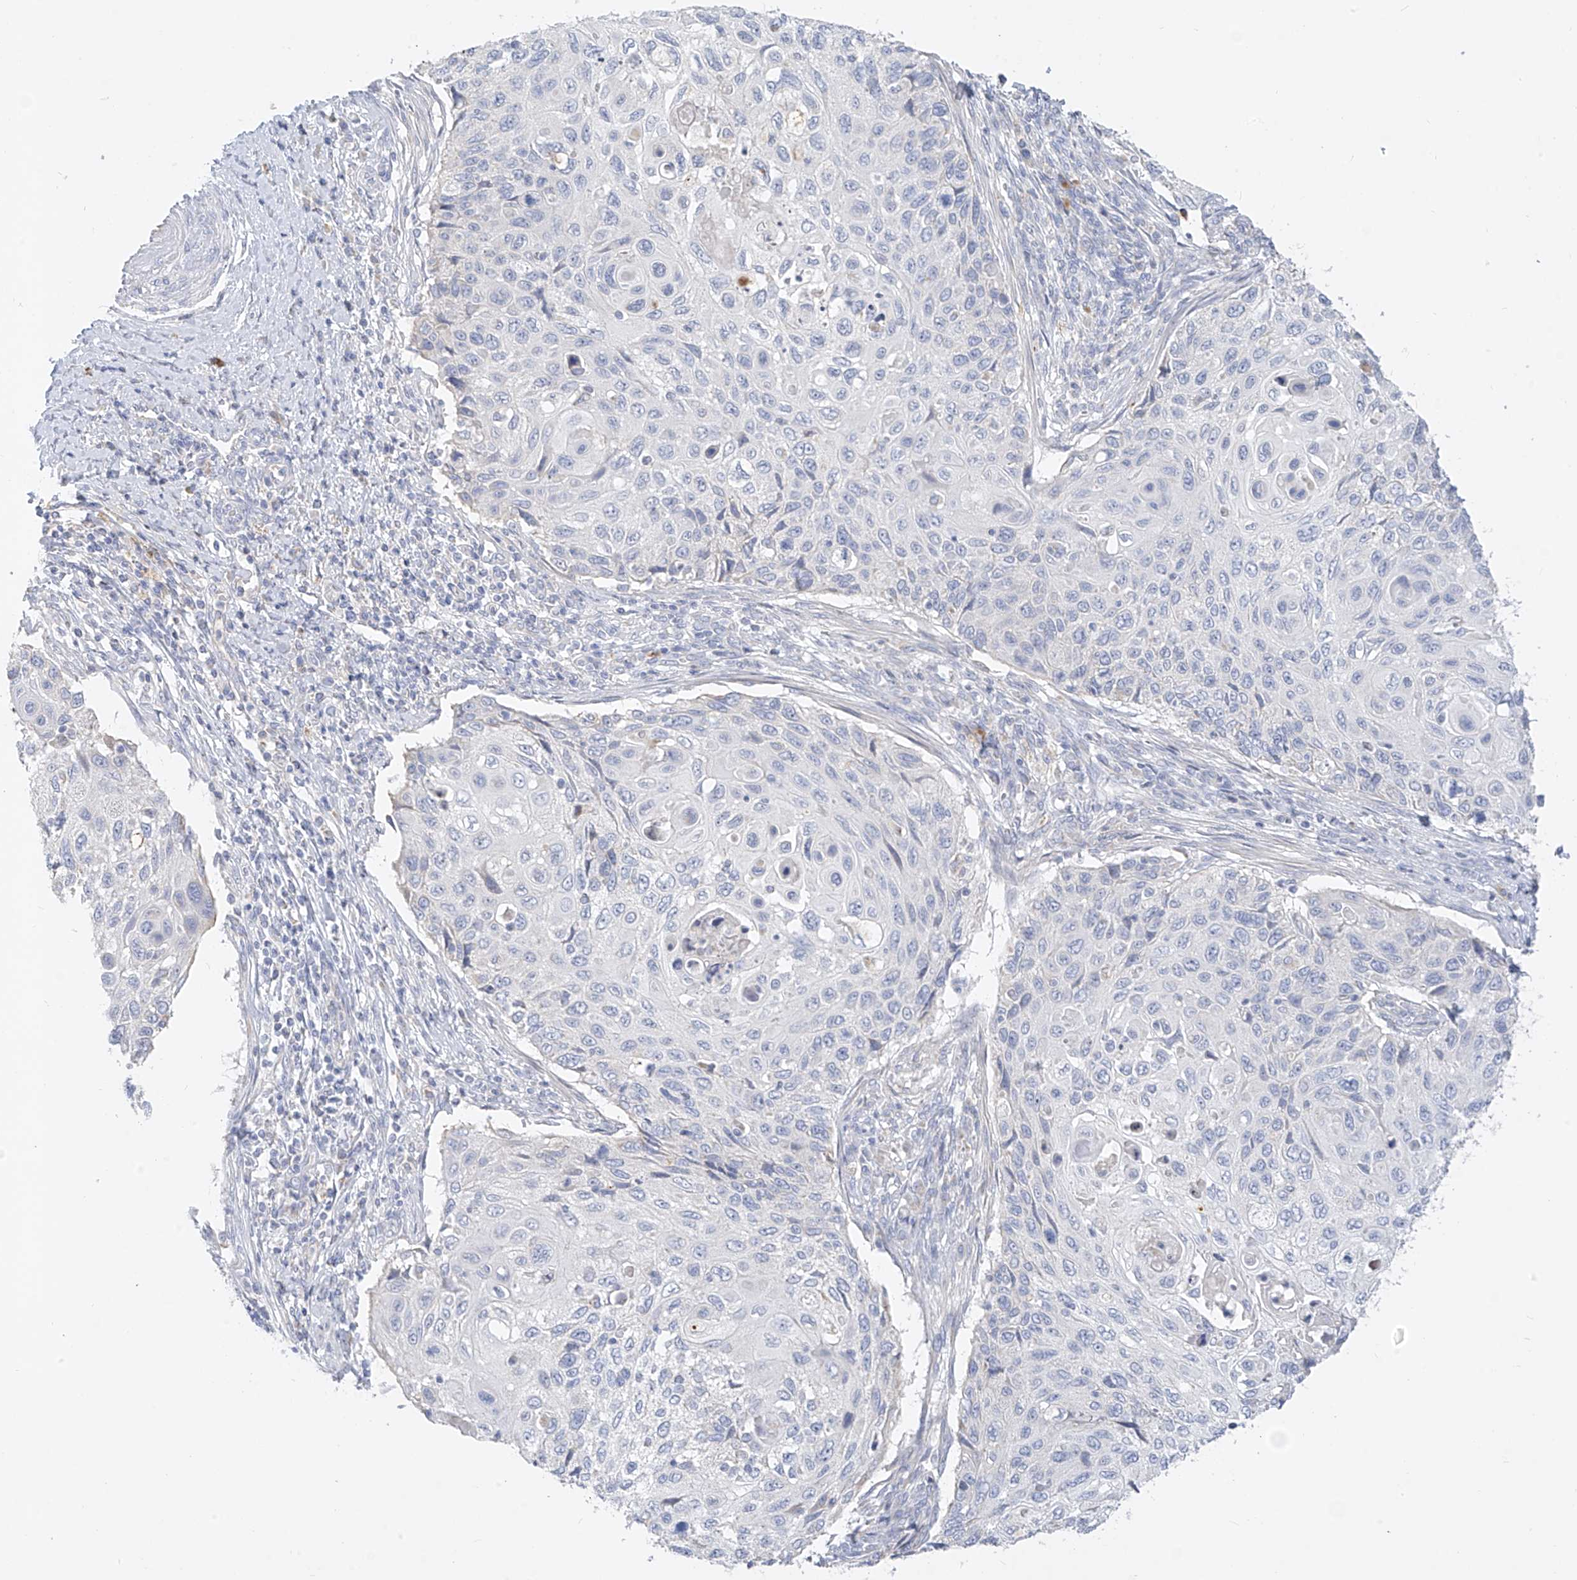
{"staining": {"intensity": "negative", "quantity": "none", "location": "none"}, "tissue": "cervical cancer", "cell_type": "Tumor cells", "image_type": "cancer", "snomed": [{"axis": "morphology", "description": "Squamous cell carcinoma, NOS"}, {"axis": "topography", "description": "Cervix"}], "caption": "DAB (3,3'-diaminobenzidine) immunohistochemical staining of cervical cancer (squamous cell carcinoma) displays no significant positivity in tumor cells.", "gene": "ZNF404", "patient": {"sex": "female", "age": 70}}